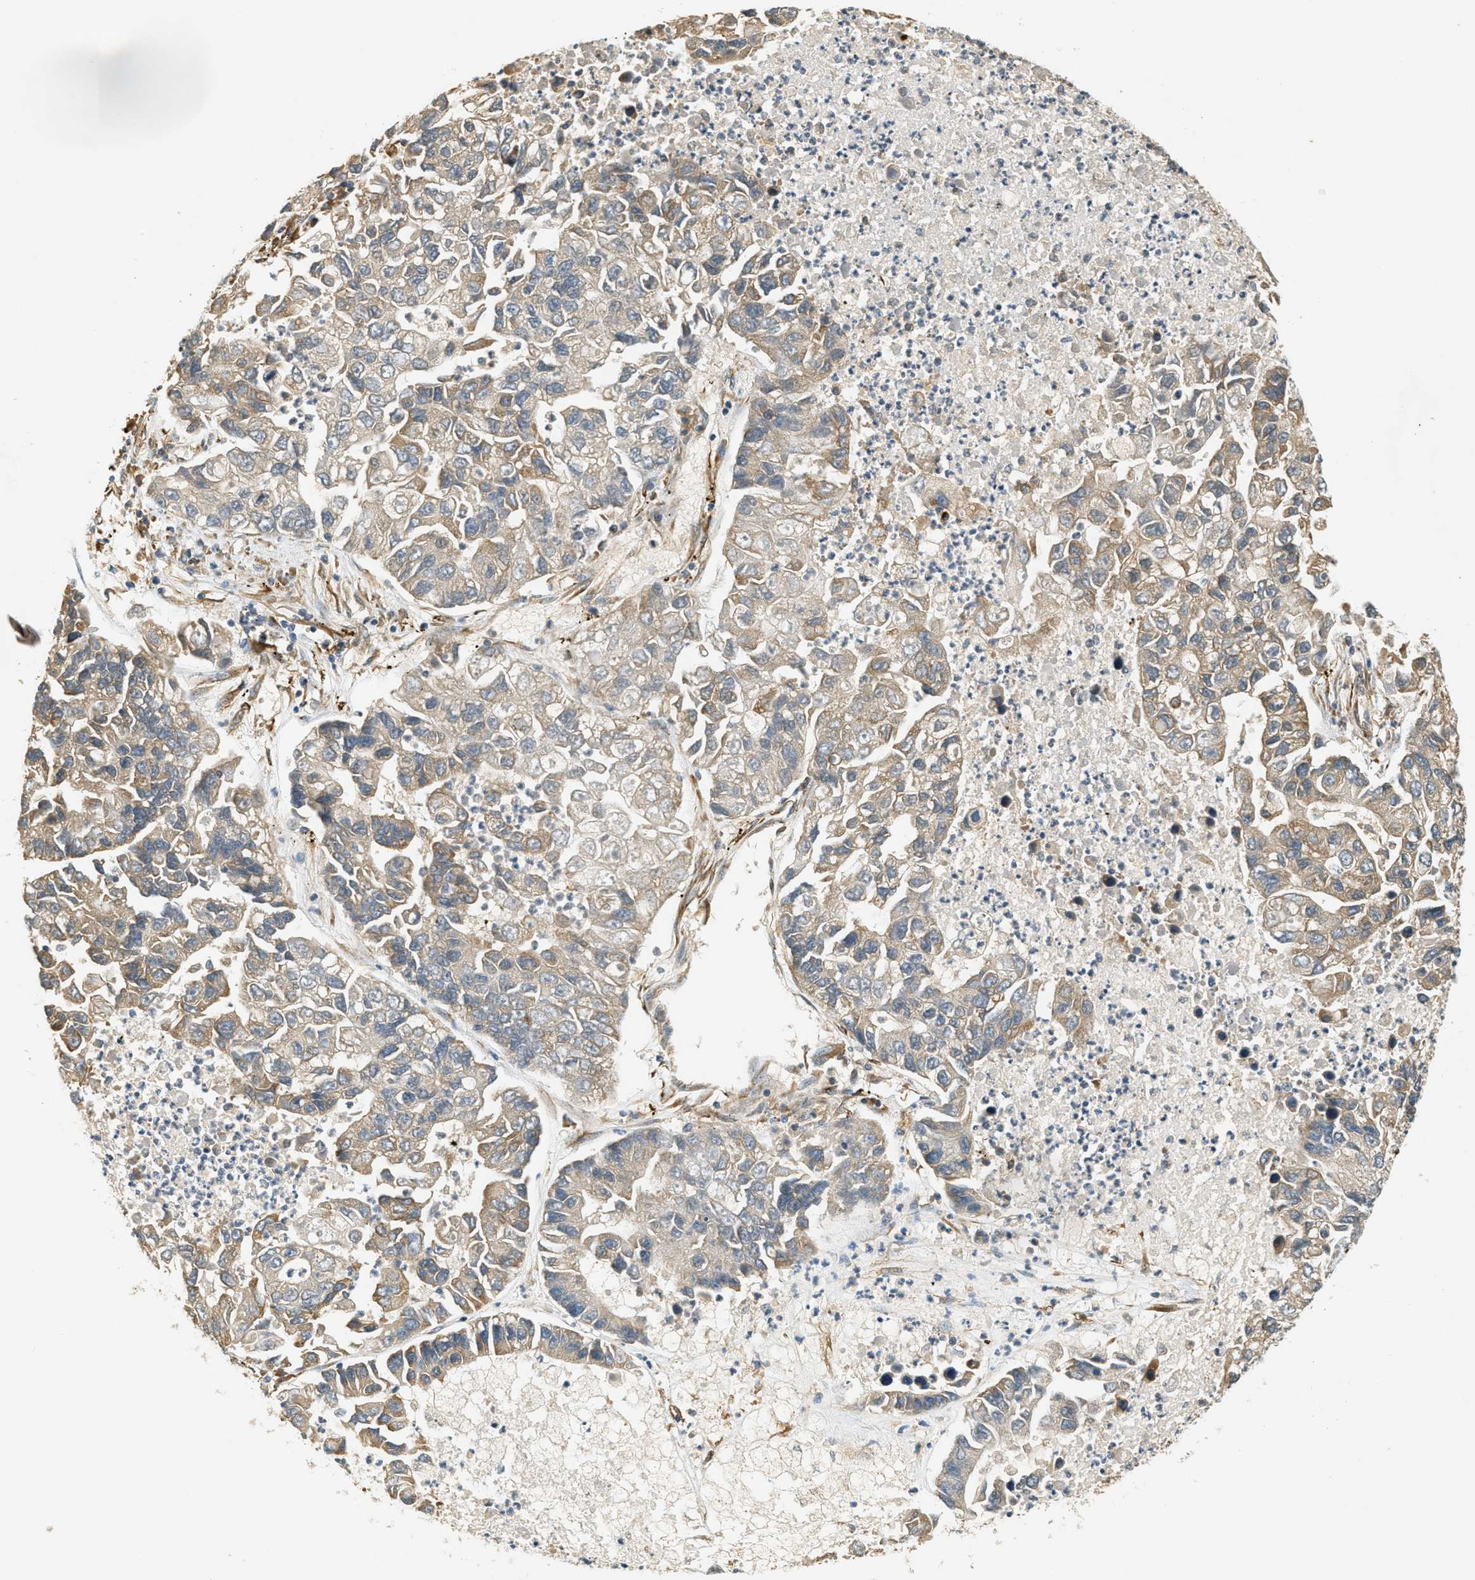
{"staining": {"intensity": "weak", "quantity": ">75%", "location": "cytoplasmic/membranous"}, "tissue": "lung cancer", "cell_type": "Tumor cells", "image_type": "cancer", "snomed": [{"axis": "morphology", "description": "Adenocarcinoma, NOS"}, {"axis": "topography", "description": "Lung"}], "caption": "This histopathology image shows lung adenocarcinoma stained with IHC to label a protein in brown. The cytoplasmic/membranous of tumor cells show weak positivity for the protein. Nuclei are counter-stained blue.", "gene": "PDK1", "patient": {"sex": "female", "age": 51}}